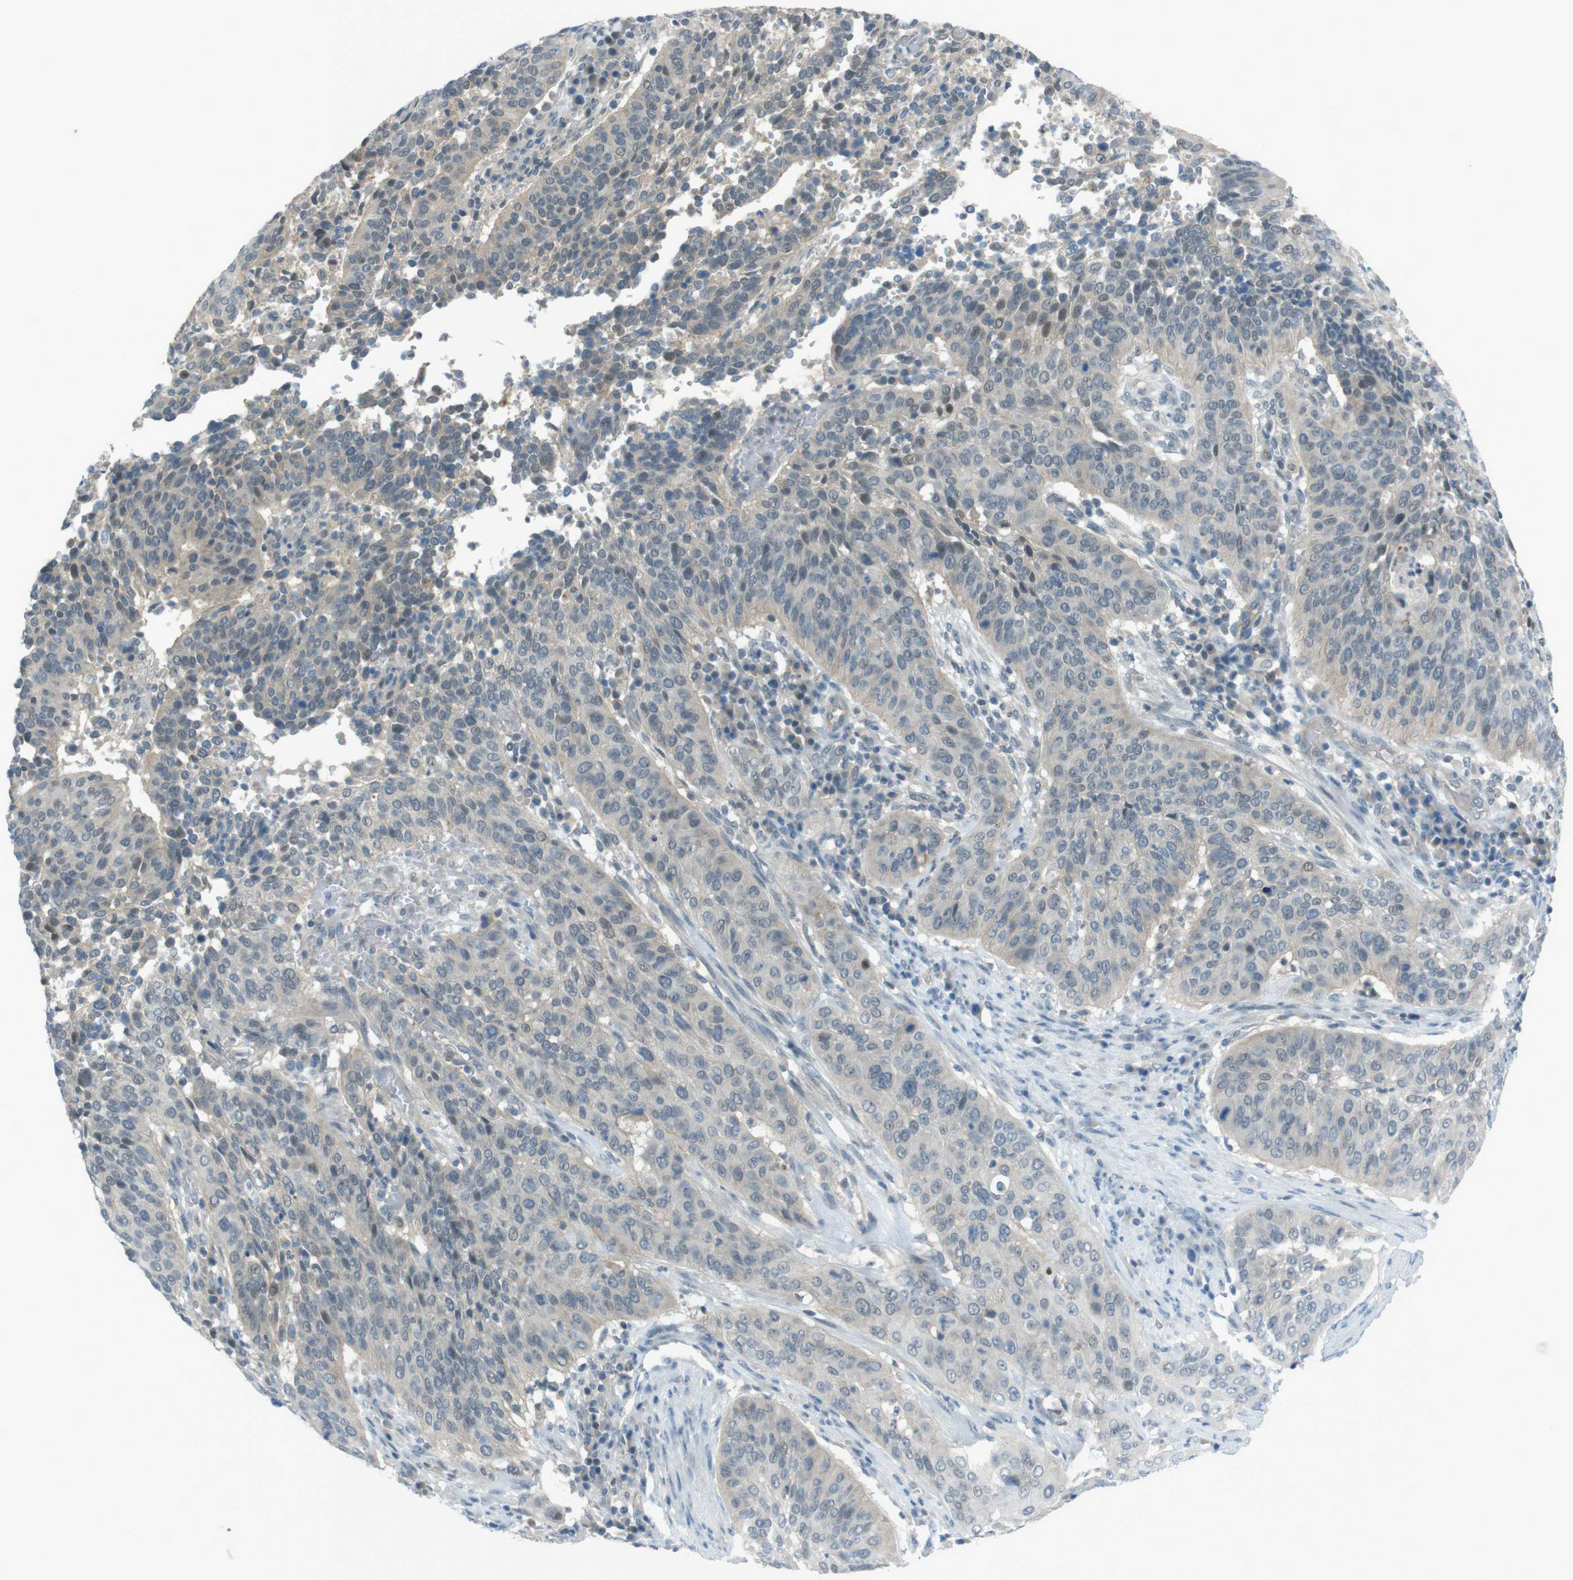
{"staining": {"intensity": "negative", "quantity": "none", "location": "none"}, "tissue": "cervical cancer", "cell_type": "Tumor cells", "image_type": "cancer", "snomed": [{"axis": "morphology", "description": "Normal tissue, NOS"}, {"axis": "morphology", "description": "Squamous cell carcinoma, NOS"}, {"axis": "topography", "description": "Cervix"}], "caption": "This image is of cervical squamous cell carcinoma stained with immunohistochemistry to label a protein in brown with the nuclei are counter-stained blue. There is no positivity in tumor cells.", "gene": "ZDHHC20", "patient": {"sex": "female", "age": 39}}